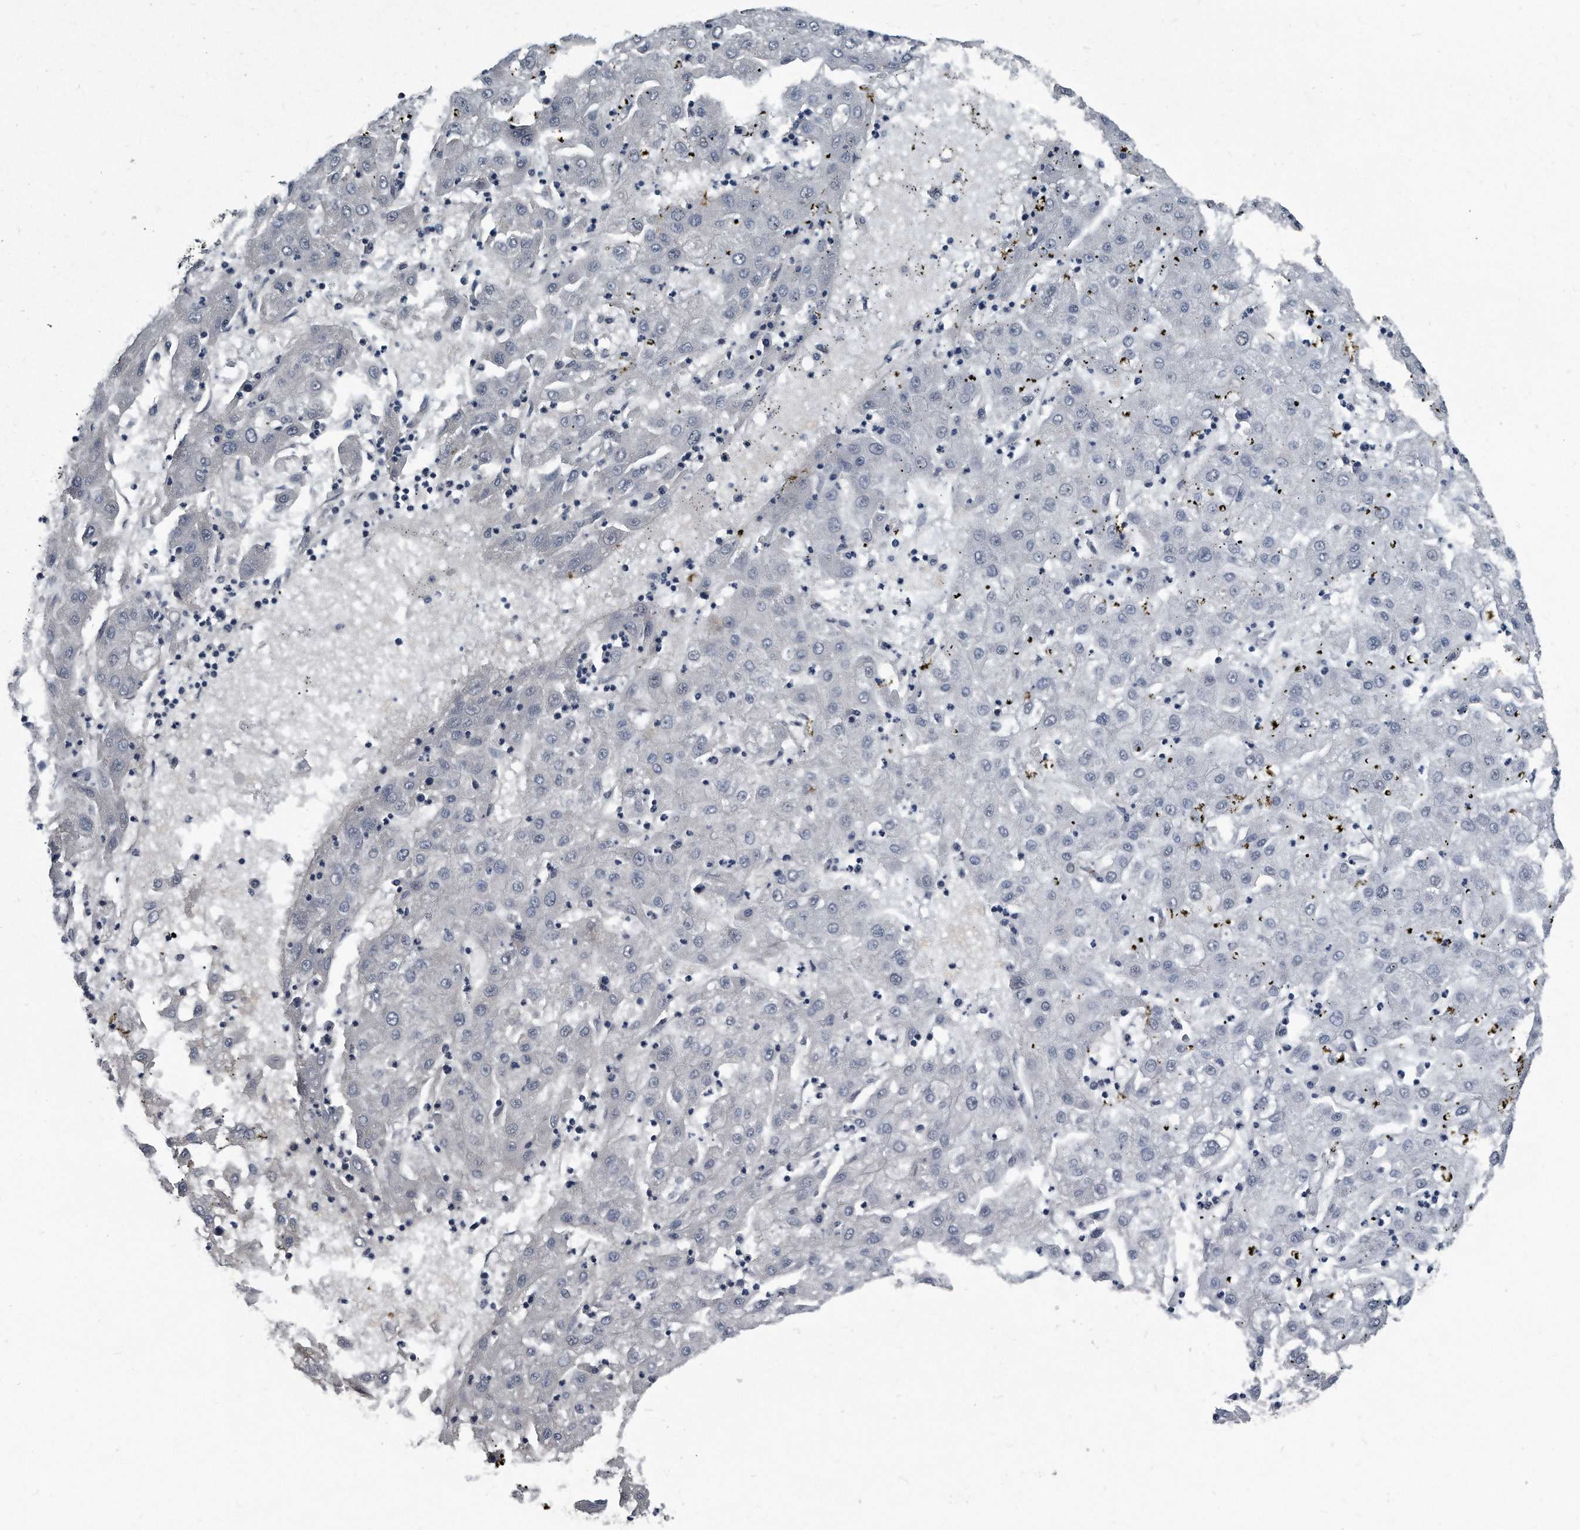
{"staining": {"intensity": "negative", "quantity": "none", "location": "none"}, "tissue": "liver cancer", "cell_type": "Tumor cells", "image_type": "cancer", "snomed": [{"axis": "morphology", "description": "Carcinoma, Hepatocellular, NOS"}, {"axis": "topography", "description": "Liver"}], "caption": "IHC of human liver cancer (hepatocellular carcinoma) exhibits no positivity in tumor cells.", "gene": "PLEC", "patient": {"sex": "male", "age": 72}}